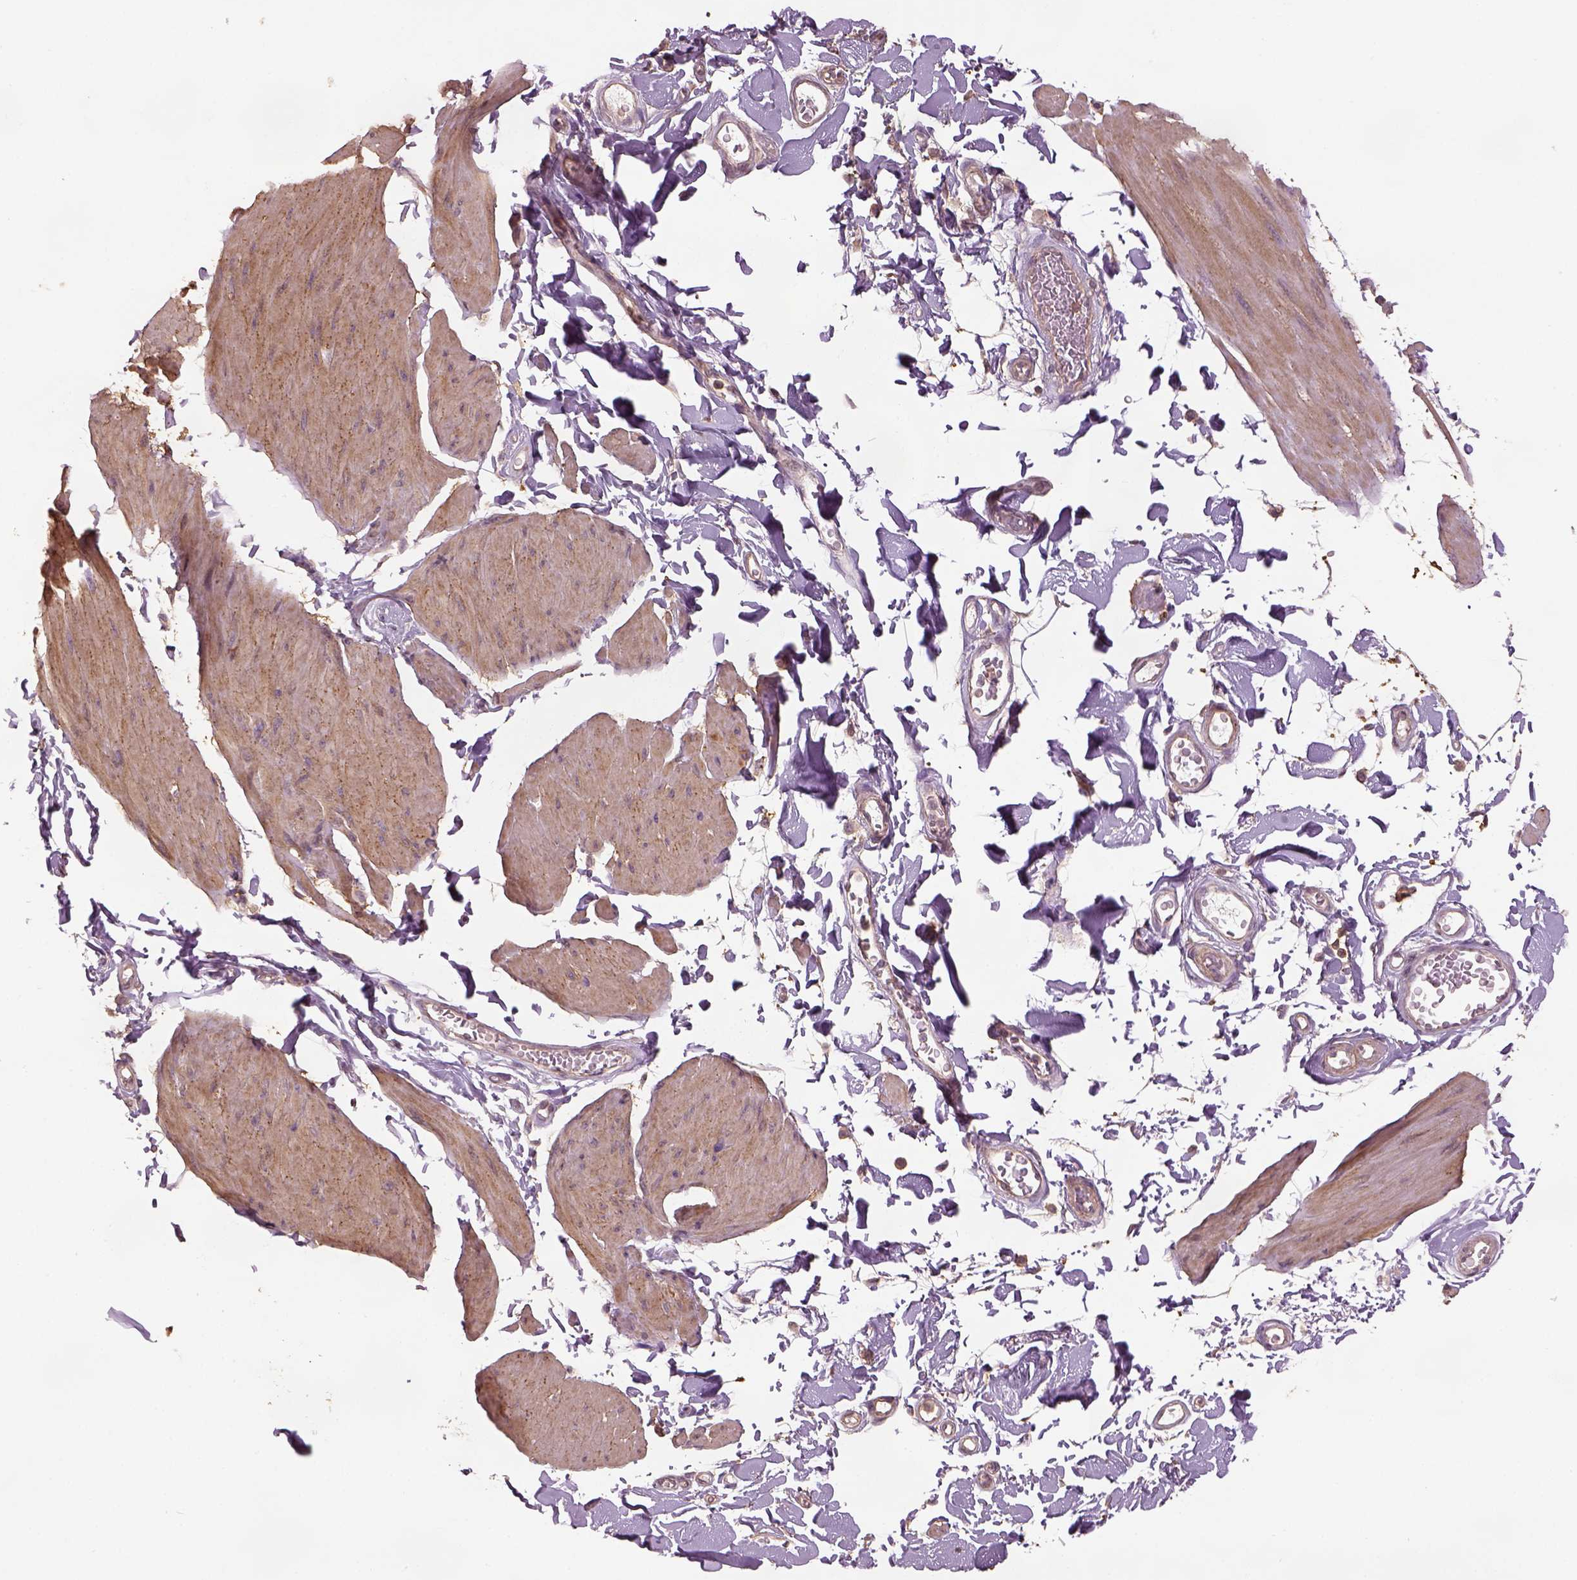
{"staining": {"intensity": "weak", "quantity": "25%-75%", "location": "cytoplasmic/membranous"}, "tissue": "smooth muscle", "cell_type": "Smooth muscle cells", "image_type": "normal", "snomed": [{"axis": "morphology", "description": "Normal tissue, NOS"}, {"axis": "topography", "description": "Adipose tissue"}, {"axis": "topography", "description": "Smooth muscle"}, {"axis": "topography", "description": "Peripheral nerve tissue"}], "caption": "High-magnification brightfield microscopy of benign smooth muscle stained with DAB (brown) and counterstained with hematoxylin (blue). smooth muscle cells exhibit weak cytoplasmic/membranous expression is seen in approximately25%-75% of cells.", "gene": "LIN7A", "patient": {"sex": "male", "age": 83}}